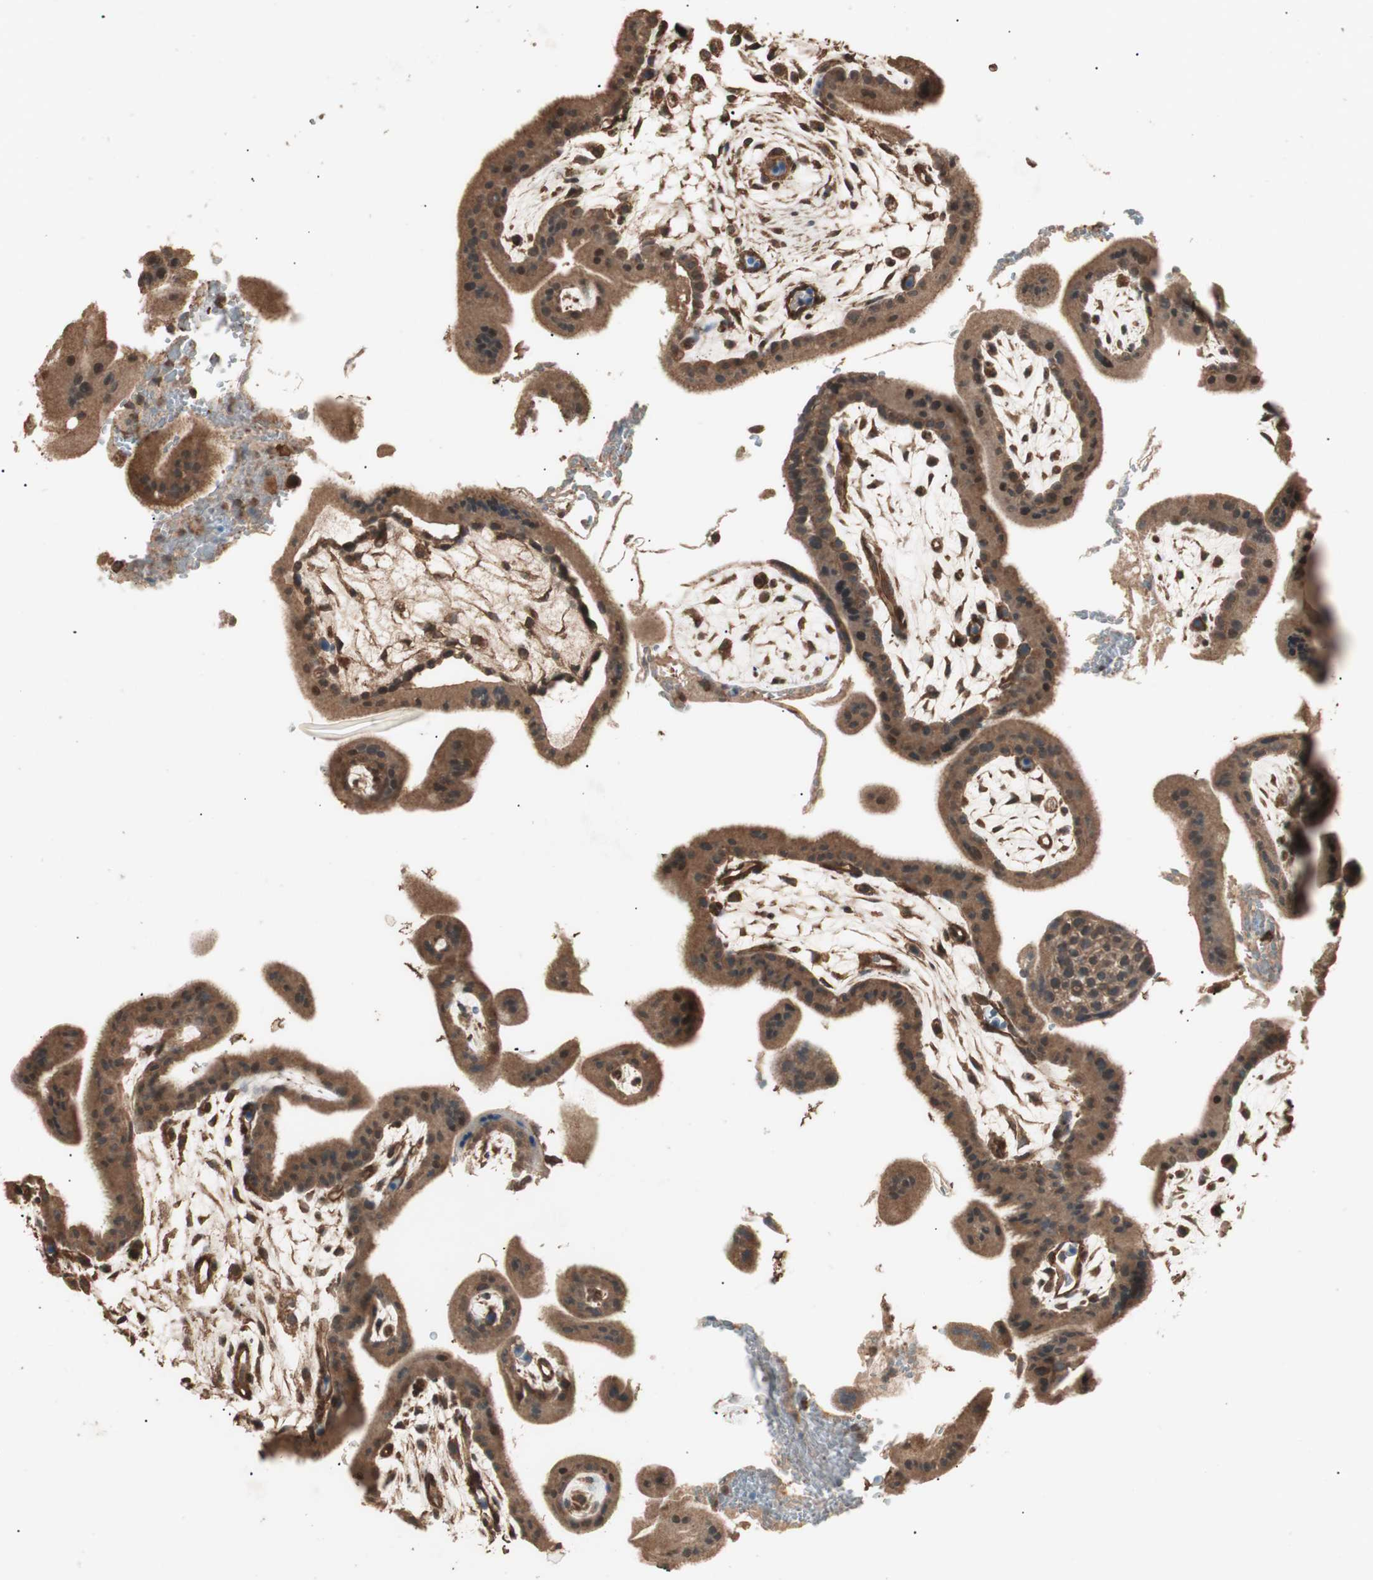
{"staining": {"intensity": "moderate", "quantity": ">75%", "location": "cytoplasmic/membranous"}, "tissue": "placenta", "cell_type": "Trophoblastic cells", "image_type": "normal", "snomed": [{"axis": "morphology", "description": "Normal tissue, NOS"}, {"axis": "topography", "description": "Placenta"}], "caption": "A high-resolution photomicrograph shows IHC staining of benign placenta, which exhibits moderate cytoplasmic/membranous expression in about >75% of trophoblastic cells.", "gene": "CCN4", "patient": {"sex": "female", "age": 35}}